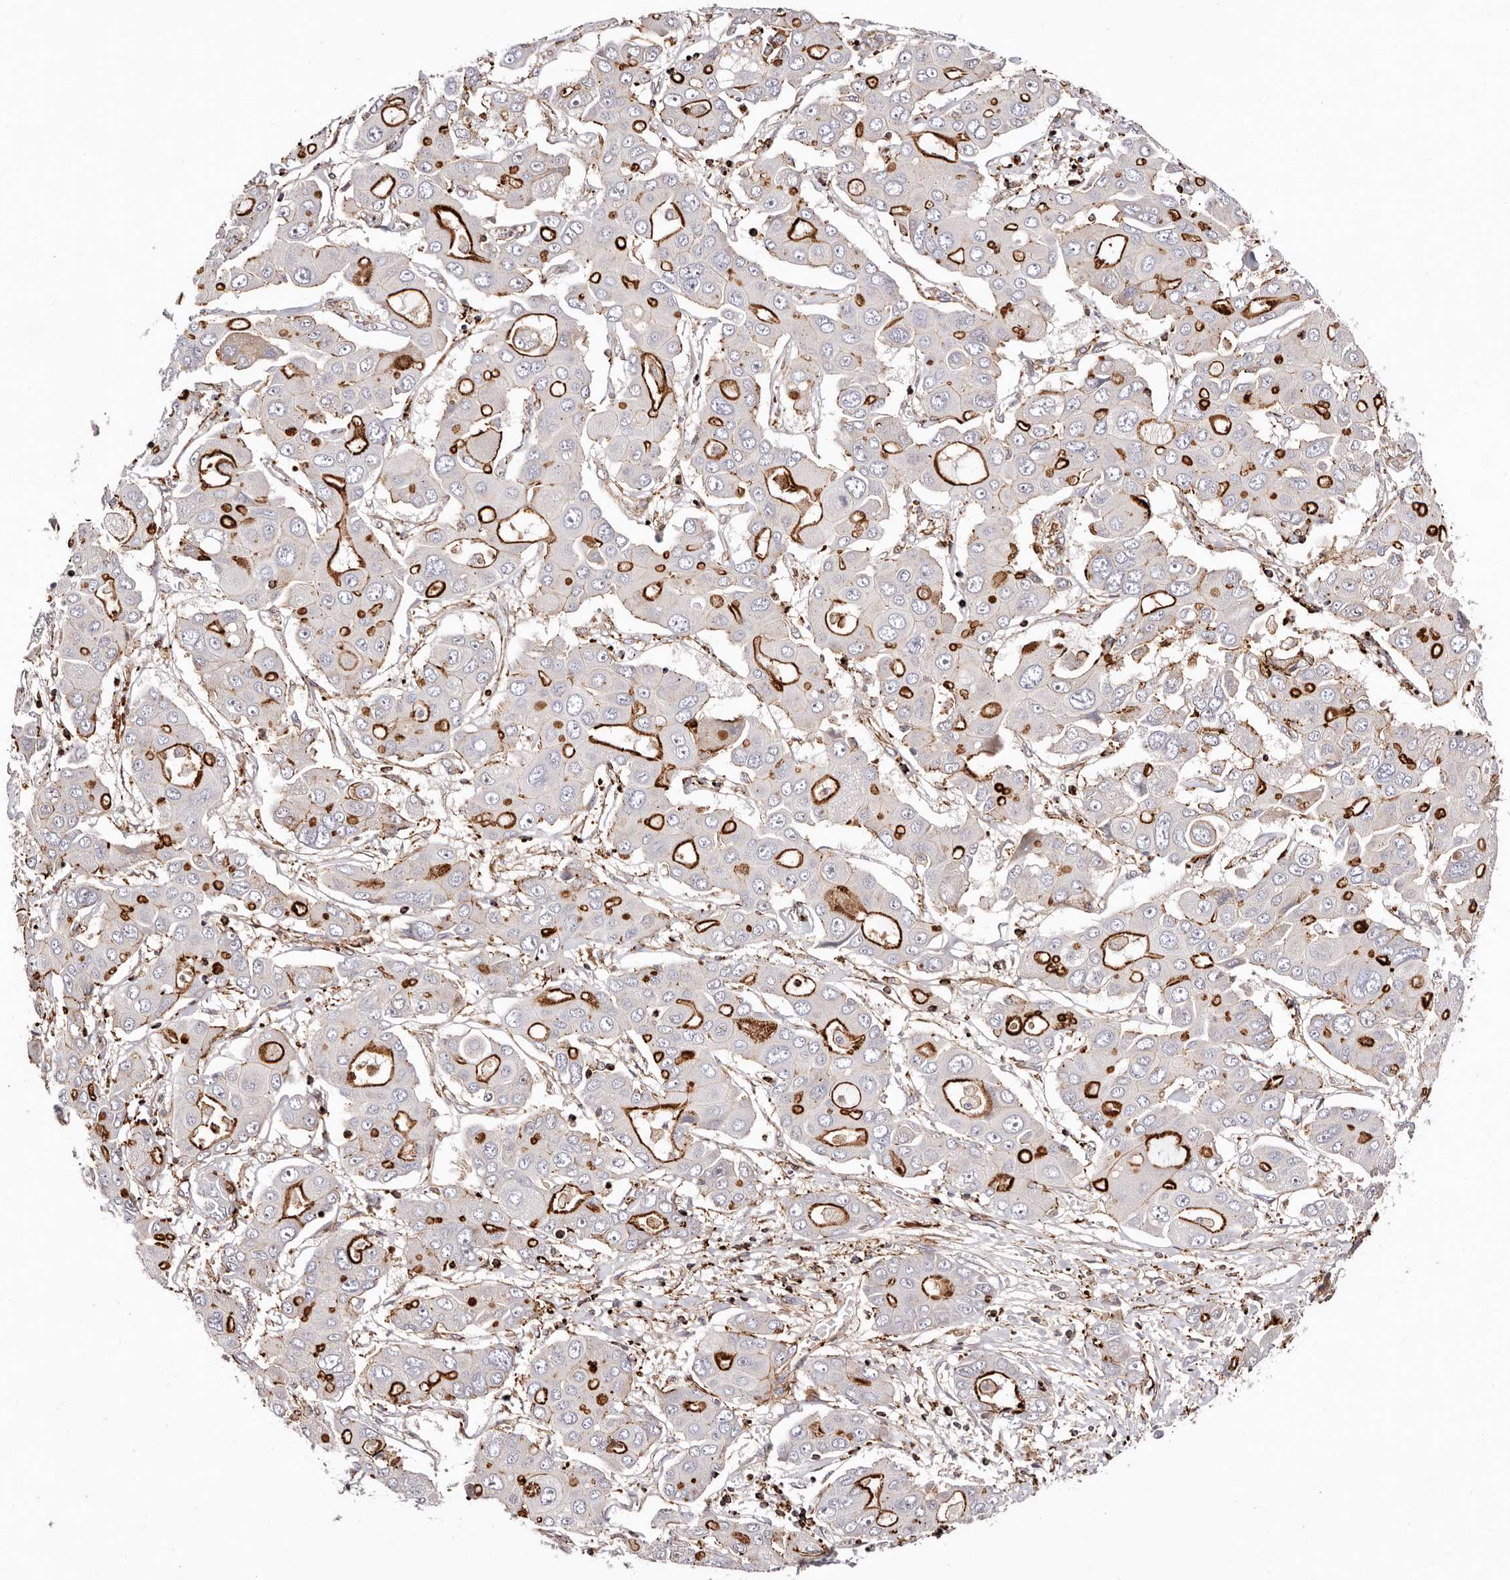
{"staining": {"intensity": "strong", "quantity": "25%-75%", "location": "cytoplasmic/membranous"}, "tissue": "liver cancer", "cell_type": "Tumor cells", "image_type": "cancer", "snomed": [{"axis": "morphology", "description": "Cholangiocarcinoma"}, {"axis": "topography", "description": "Liver"}], "caption": "IHC staining of liver cancer, which exhibits high levels of strong cytoplasmic/membranous positivity in about 25%-75% of tumor cells indicating strong cytoplasmic/membranous protein positivity. The staining was performed using DAB (brown) for protein detection and nuclei were counterstained in hematoxylin (blue).", "gene": "PTPN22", "patient": {"sex": "male", "age": 67}}